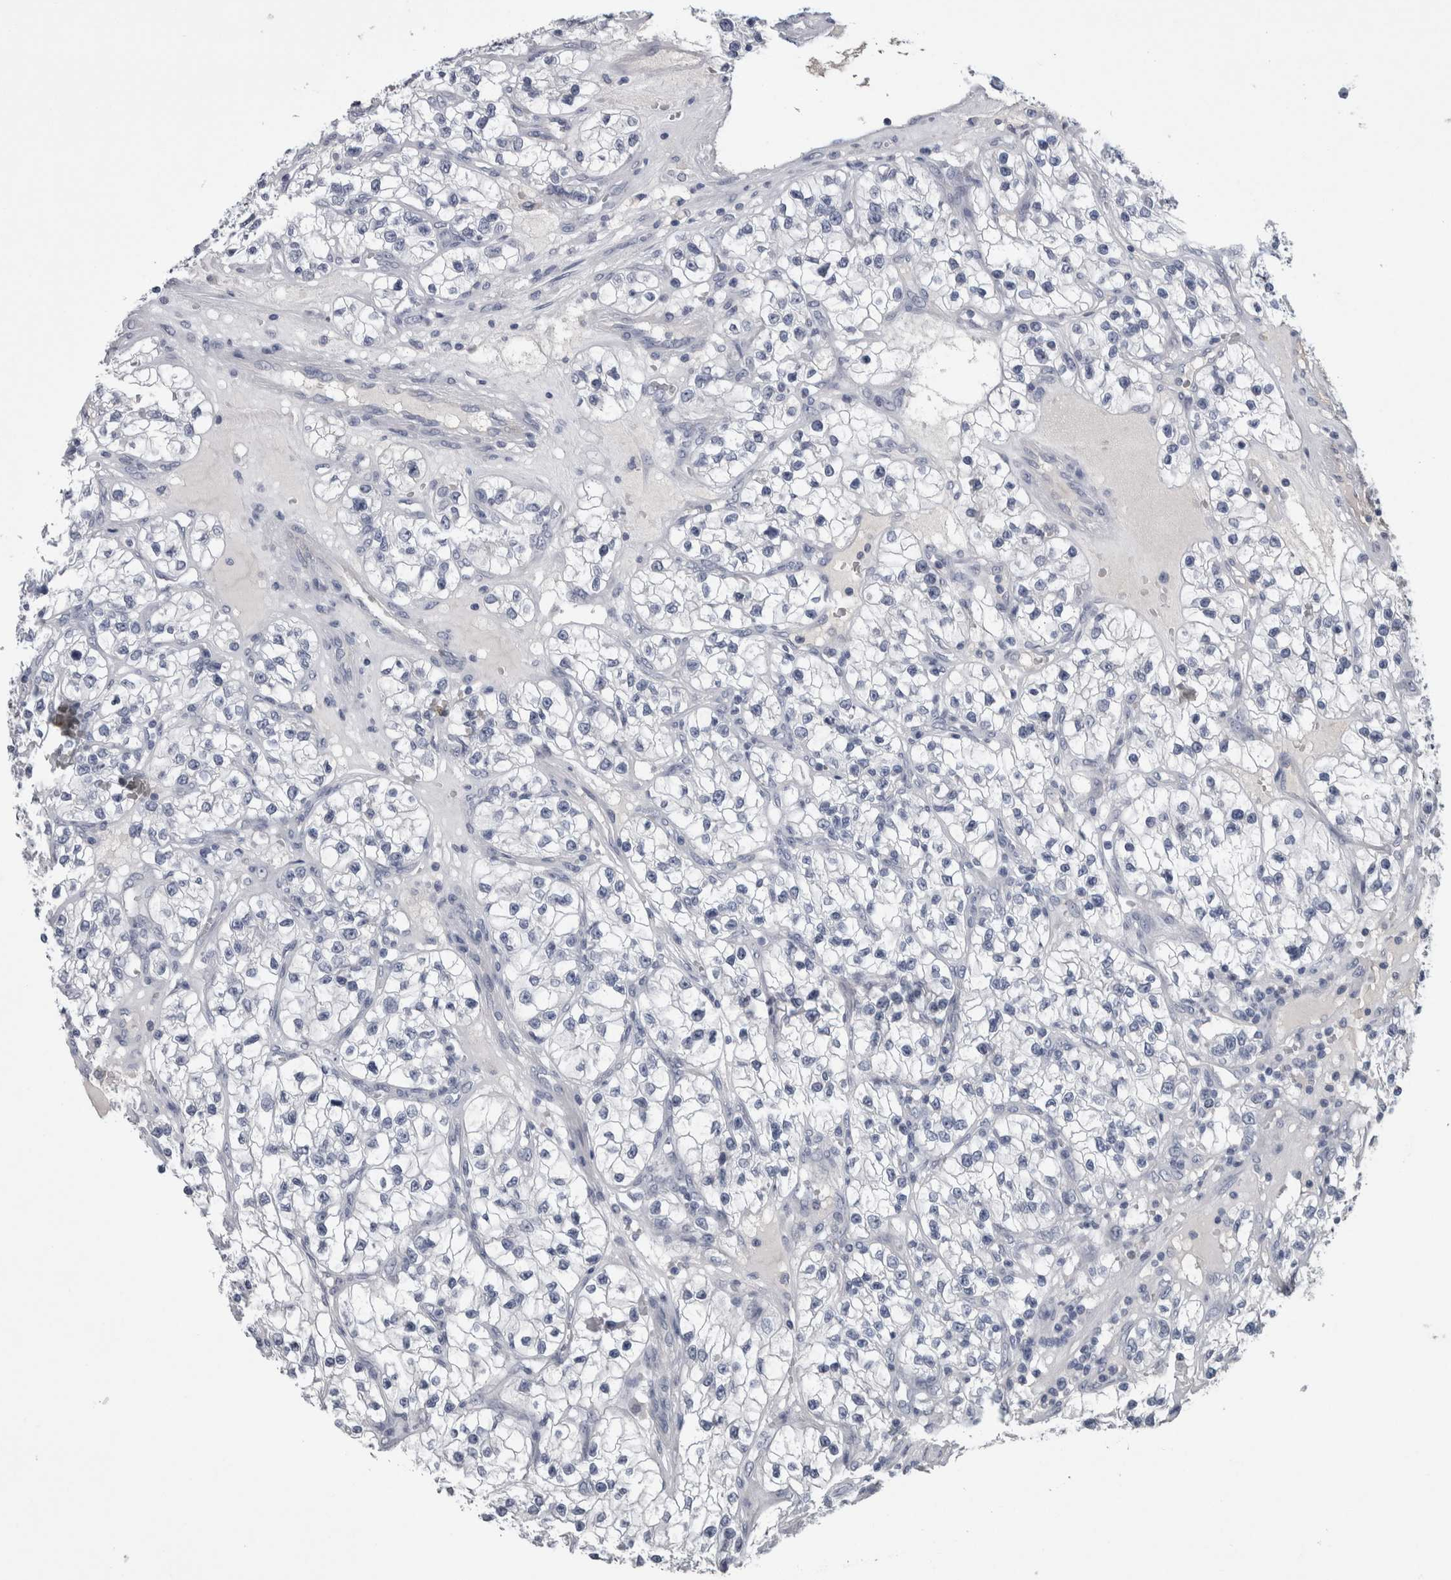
{"staining": {"intensity": "negative", "quantity": "none", "location": "none"}, "tissue": "renal cancer", "cell_type": "Tumor cells", "image_type": "cancer", "snomed": [{"axis": "morphology", "description": "Adenocarcinoma, NOS"}, {"axis": "topography", "description": "Kidney"}], "caption": "Tumor cells show no significant protein staining in renal adenocarcinoma.", "gene": "PAX5", "patient": {"sex": "female", "age": 57}}